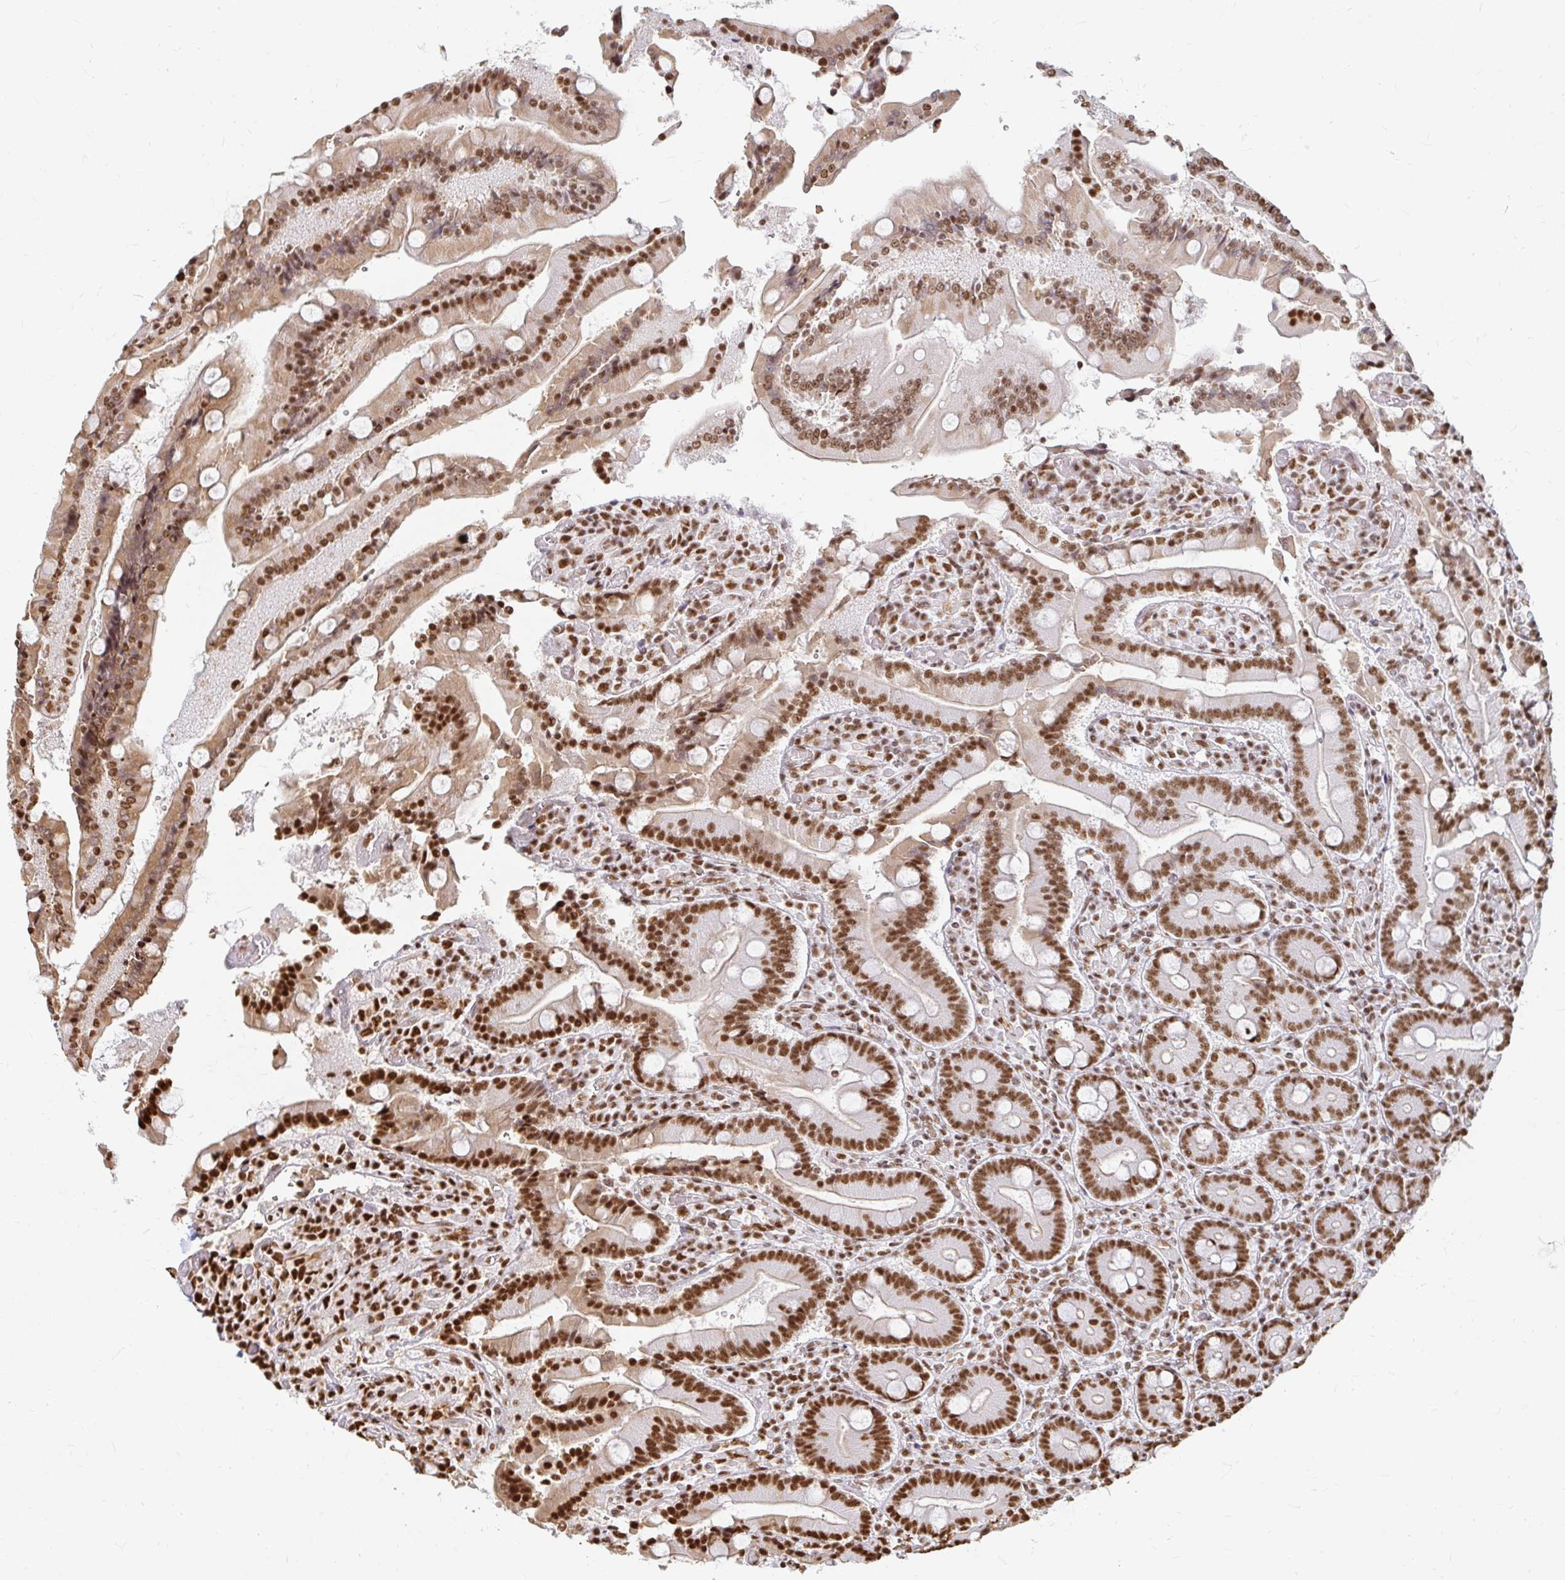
{"staining": {"intensity": "strong", "quantity": ">75%", "location": "nuclear"}, "tissue": "duodenum", "cell_type": "Glandular cells", "image_type": "normal", "snomed": [{"axis": "morphology", "description": "Normal tissue, NOS"}, {"axis": "topography", "description": "Duodenum"}], "caption": "The micrograph shows staining of unremarkable duodenum, revealing strong nuclear protein expression (brown color) within glandular cells.", "gene": "HNRNPU", "patient": {"sex": "female", "age": 62}}